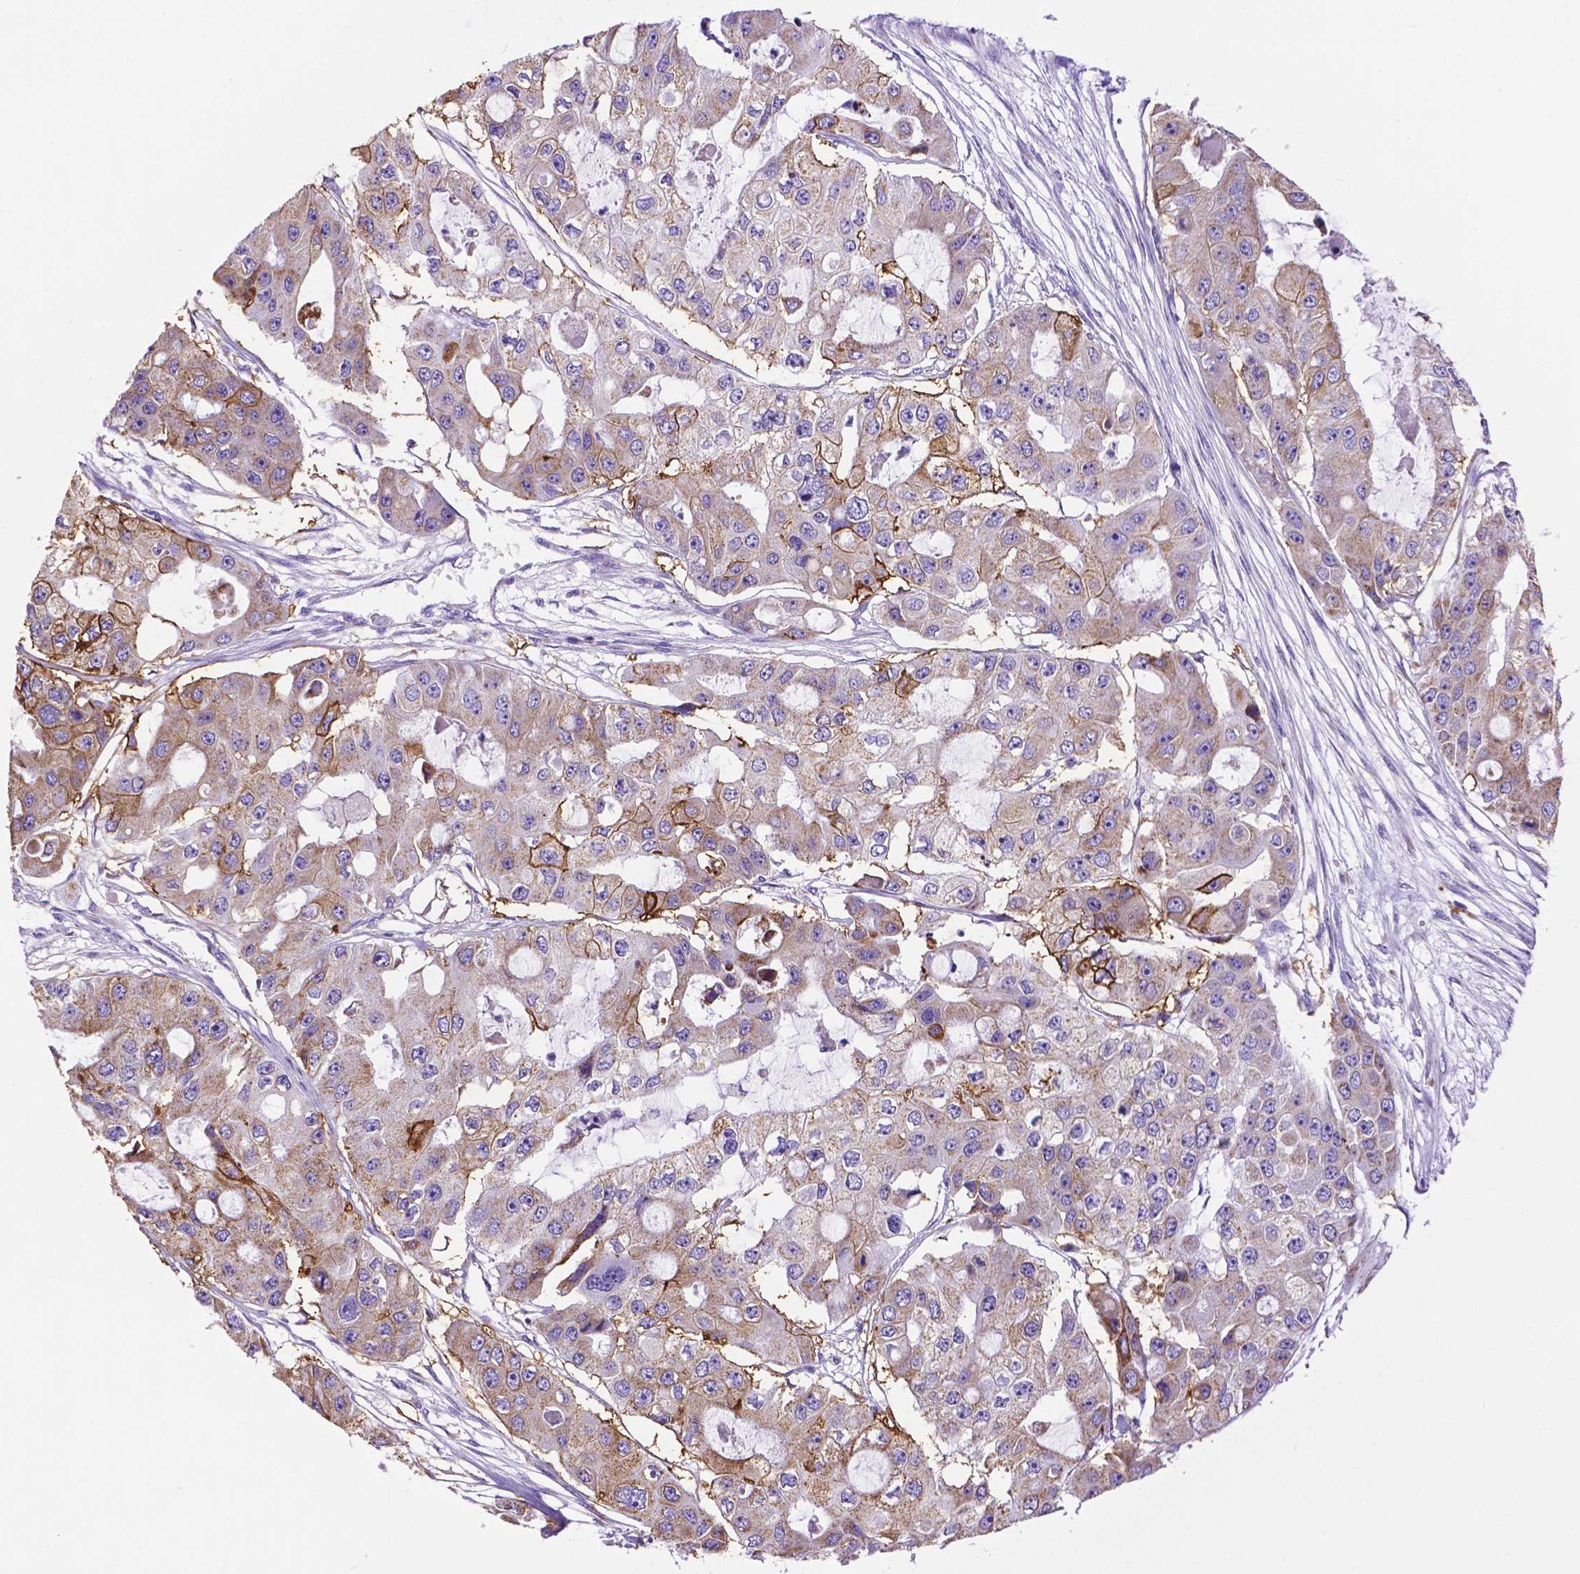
{"staining": {"intensity": "moderate", "quantity": ">75%", "location": "cytoplasmic/membranous"}, "tissue": "ovarian cancer", "cell_type": "Tumor cells", "image_type": "cancer", "snomed": [{"axis": "morphology", "description": "Cystadenocarcinoma, serous, NOS"}, {"axis": "topography", "description": "Ovary"}], "caption": "DAB (3,3'-diaminobenzidine) immunohistochemical staining of ovarian cancer shows moderate cytoplasmic/membranous protein staining in approximately >75% of tumor cells. The staining is performed using DAB (3,3'-diaminobenzidine) brown chromogen to label protein expression. The nuclei are counter-stained blue using hematoxylin.", "gene": "GDPD5", "patient": {"sex": "female", "age": 56}}